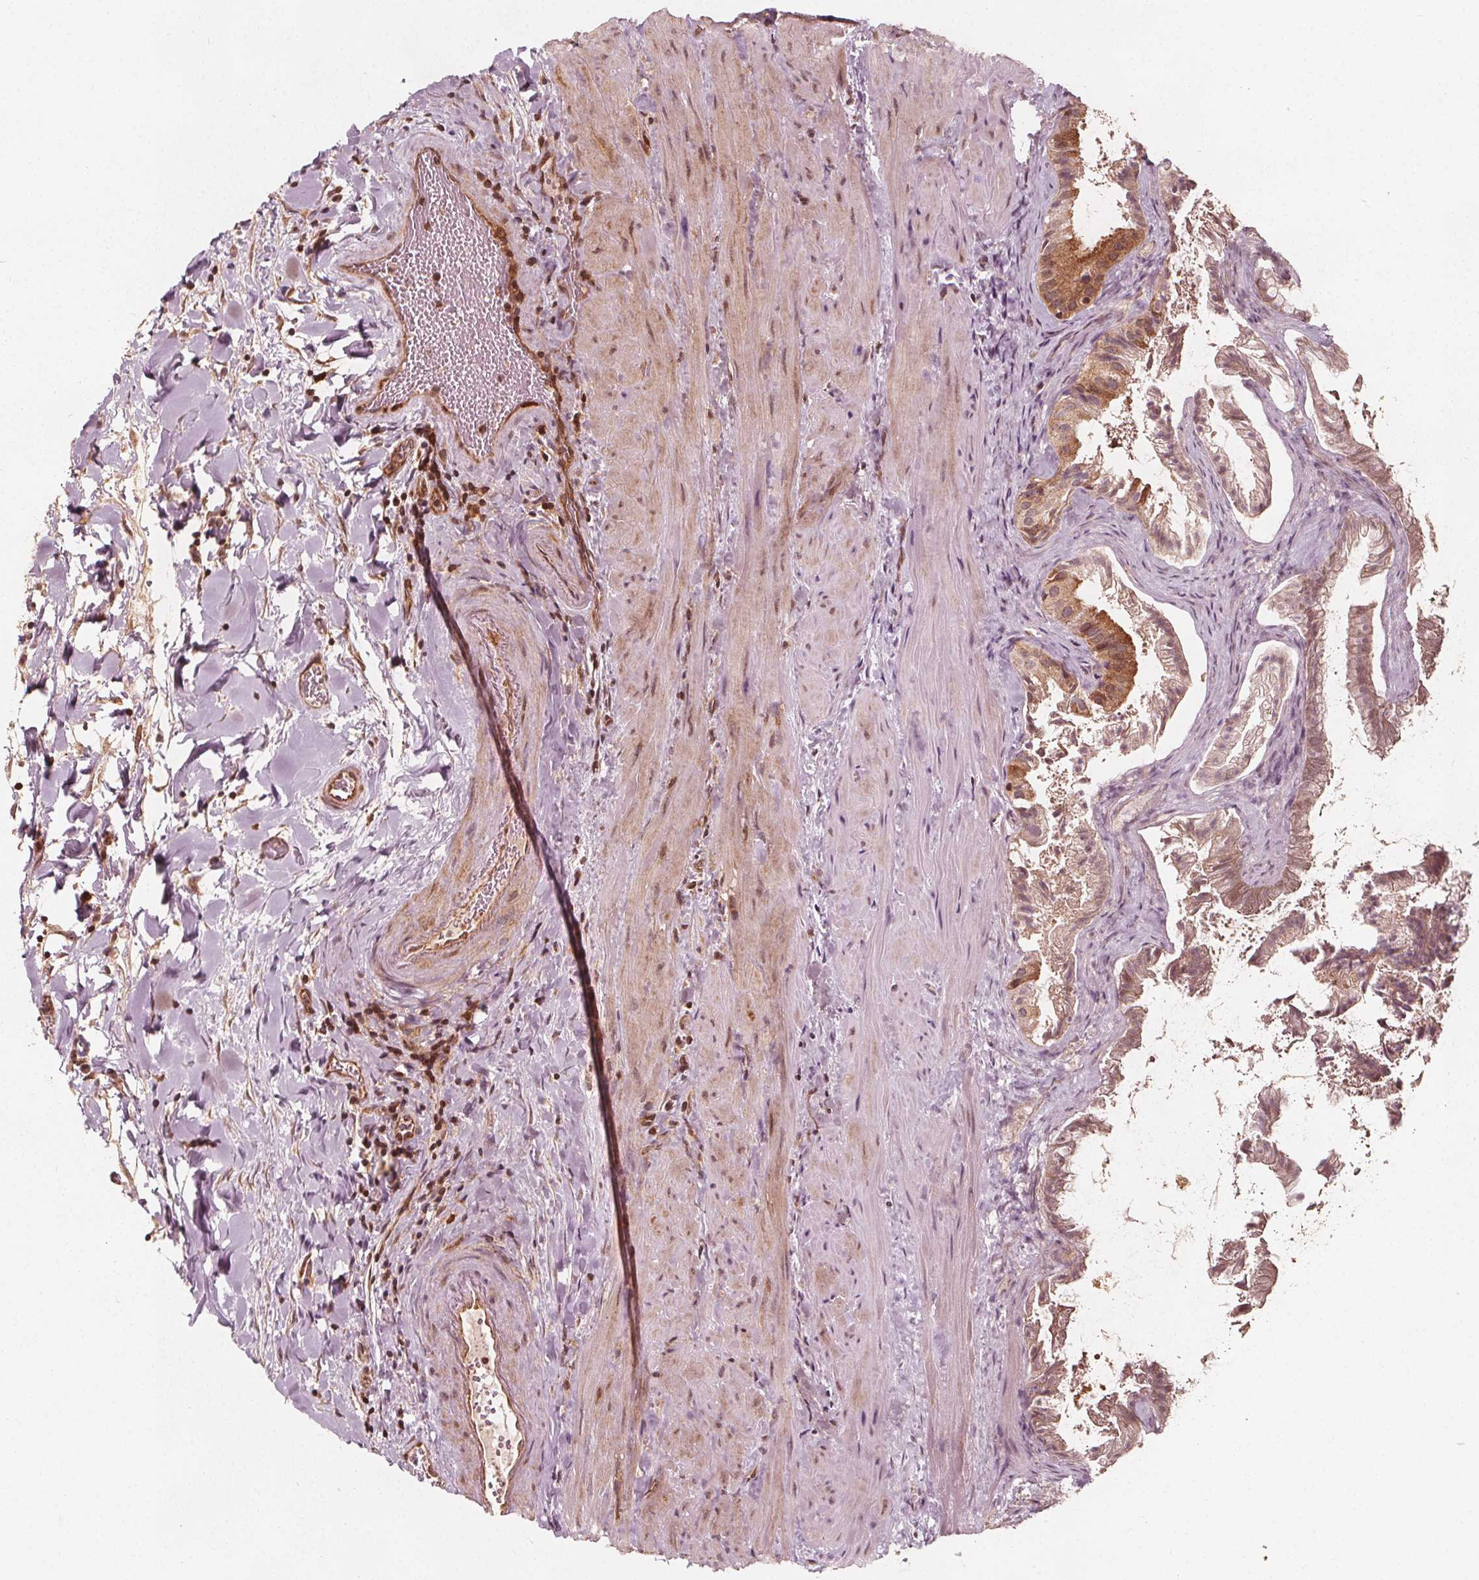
{"staining": {"intensity": "moderate", "quantity": ">75%", "location": "cytoplasmic/membranous"}, "tissue": "gallbladder", "cell_type": "Glandular cells", "image_type": "normal", "snomed": [{"axis": "morphology", "description": "Normal tissue, NOS"}, {"axis": "topography", "description": "Gallbladder"}], "caption": "The image exhibits a brown stain indicating the presence of a protein in the cytoplasmic/membranous of glandular cells in gallbladder. Using DAB (3,3'-diaminobenzidine) (brown) and hematoxylin (blue) stains, captured at high magnification using brightfield microscopy.", "gene": "AIP", "patient": {"sex": "male", "age": 70}}